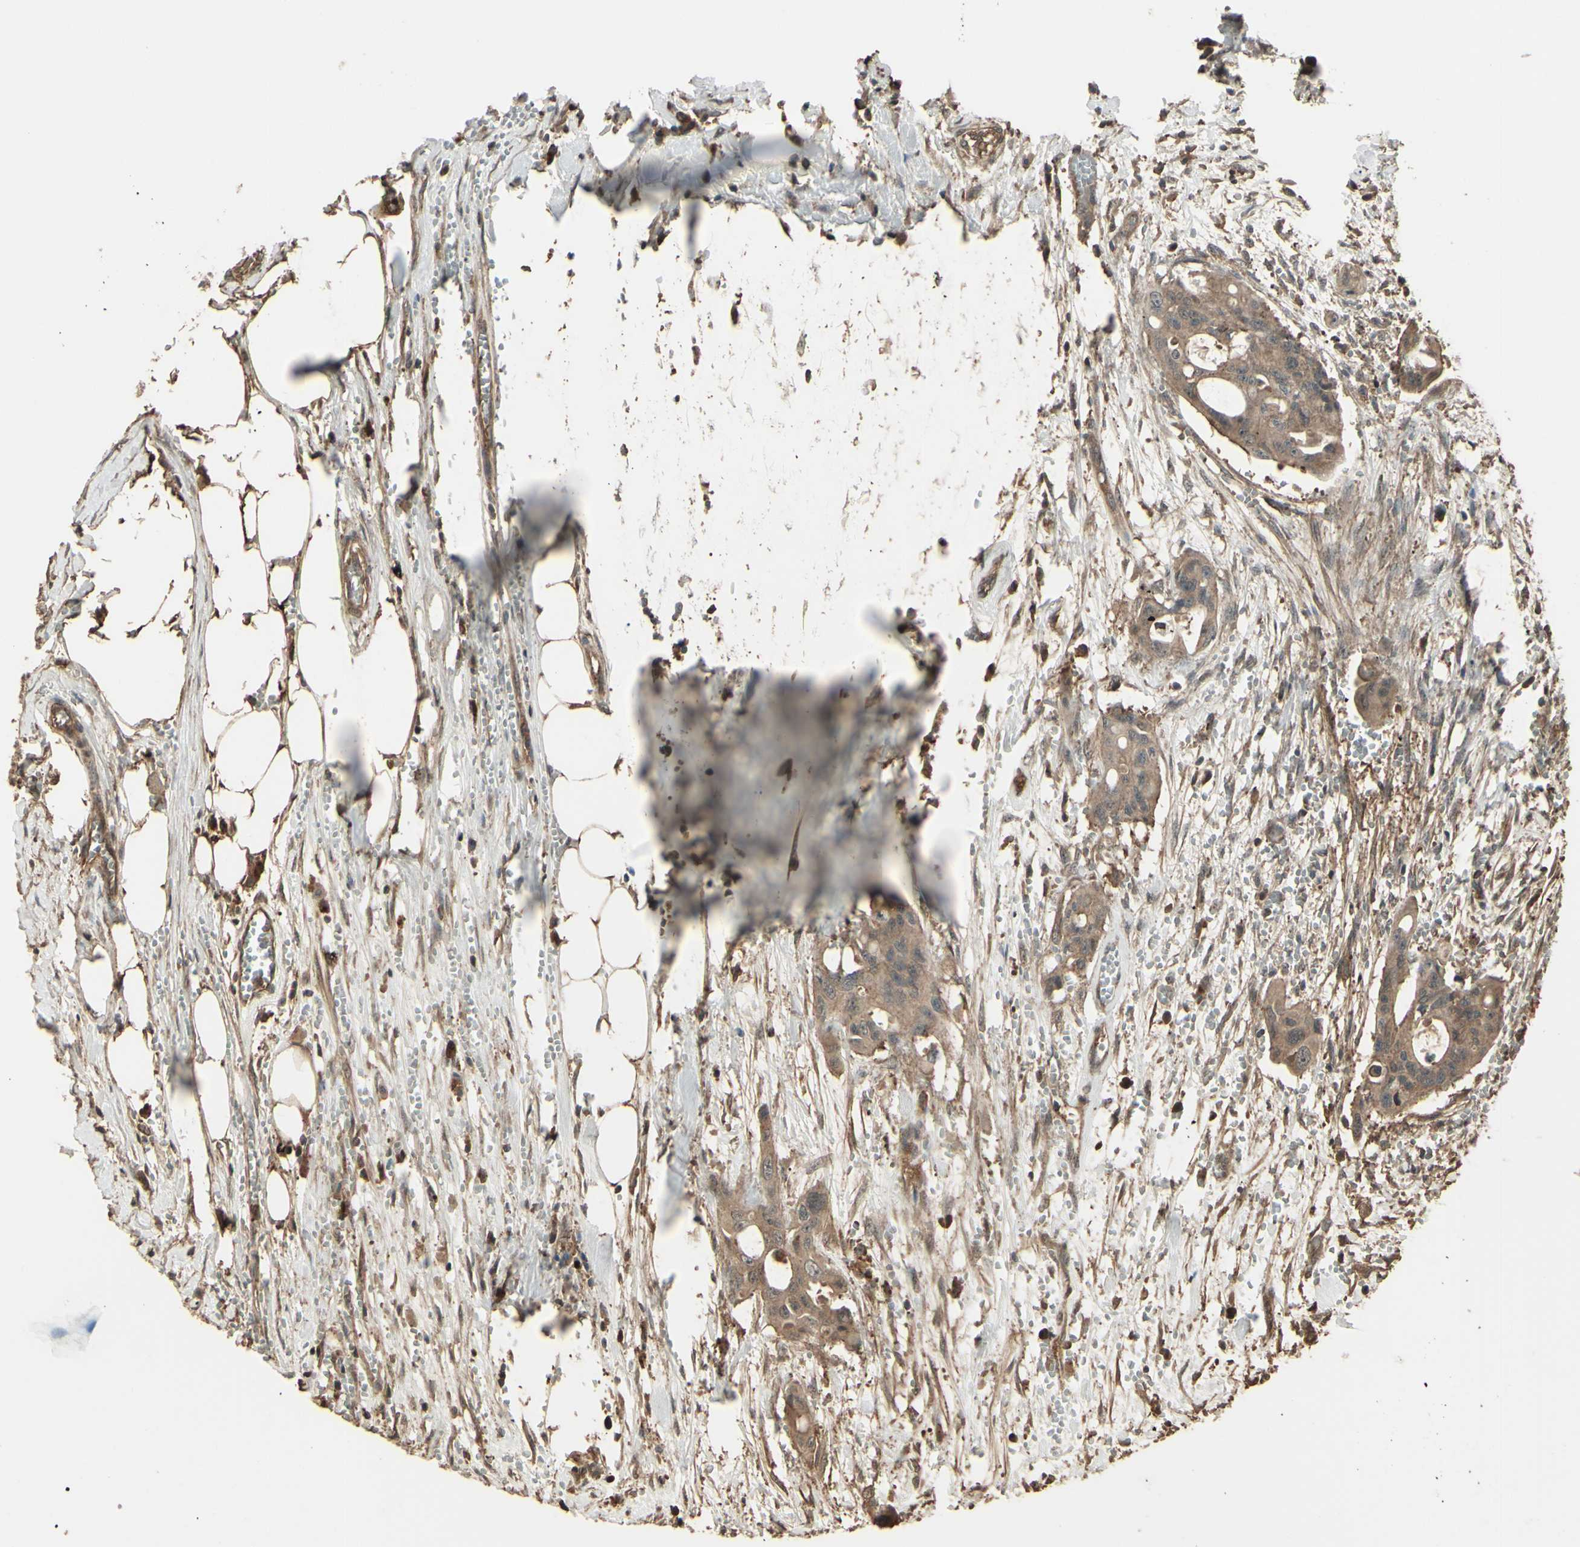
{"staining": {"intensity": "moderate", "quantity": ">75%", "location": "cytoplasmic/membranous"}, "tissue": "colorectal cancer", "cell_type": "Tumor cells", "image_type": "cancer", "snomed": [{"axis": "morphology", "description": "Adenocarcinoma, NOS"}, {"axis": "topography", "description": "Colon"}], "caption": "Tumor cells display medium levels of moderate cytoplasmic/membranous positivity in about >75% of cells in human colorectal cancer (adenocarcinoma).", "gene": "GNAS", "patient": {"sex": "female", "age": 57}}